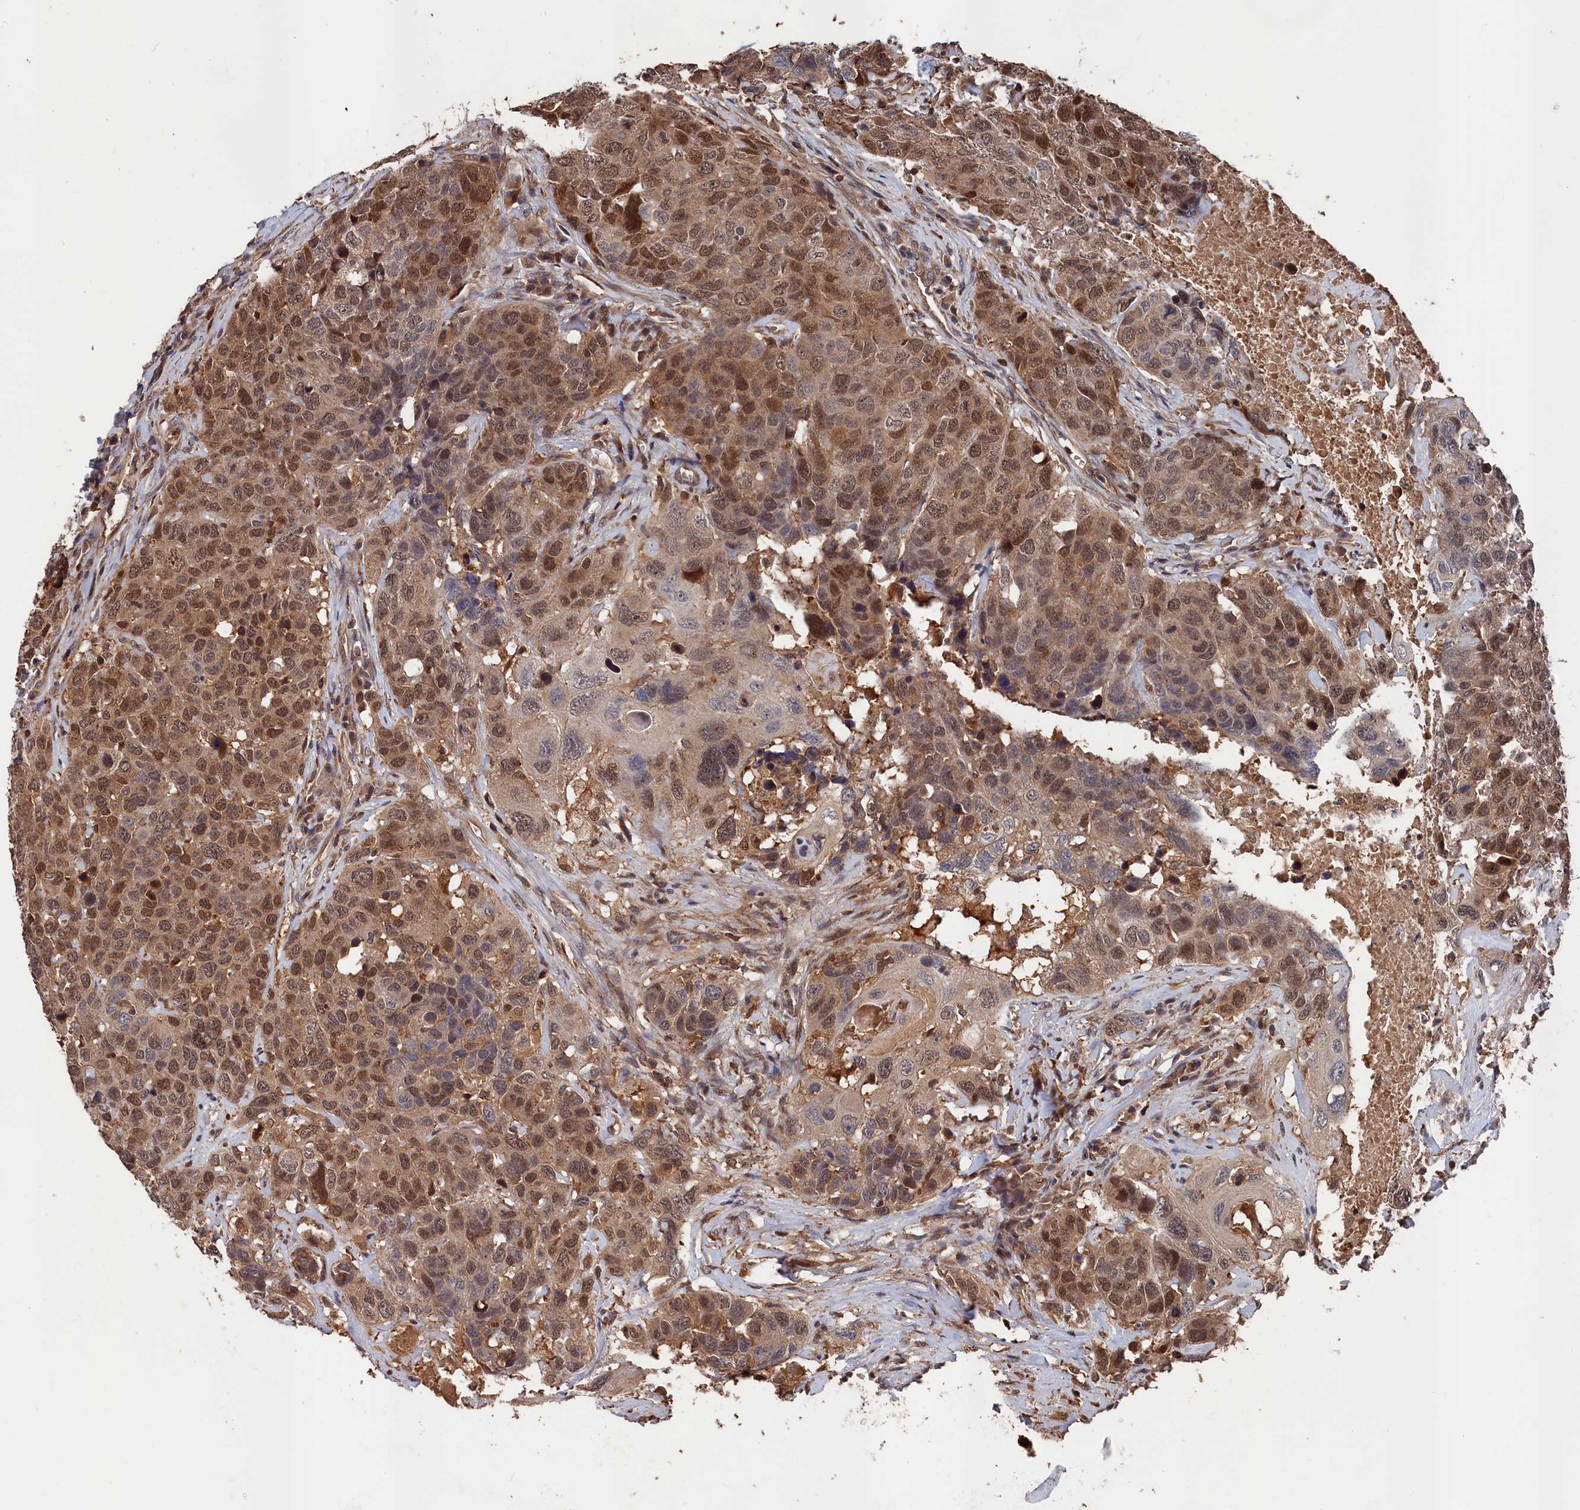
{"staining": {"intensity": "moderate", "quantity": ">75%", "location": "cytoplasmic/membranous,nuclear"}, "tissue": "head and neck cancer", "cell_type": "Tumor cells", "image_type": "cancer", "snomed": [{"axis": "morphology", "description": "Squamous cell carcinoma, NOS"}, {"axis": "topography", "description": "Head-Neck"}], "caption": "Squamous cell carcinoma (head and neck) stained with a brown dye shows moderate cytoplasmic/membranous and nuclear positive staining in about >75% of tumor cells.", "gene": "RMI2", "patient": {"sex": "male", "age": 66}}